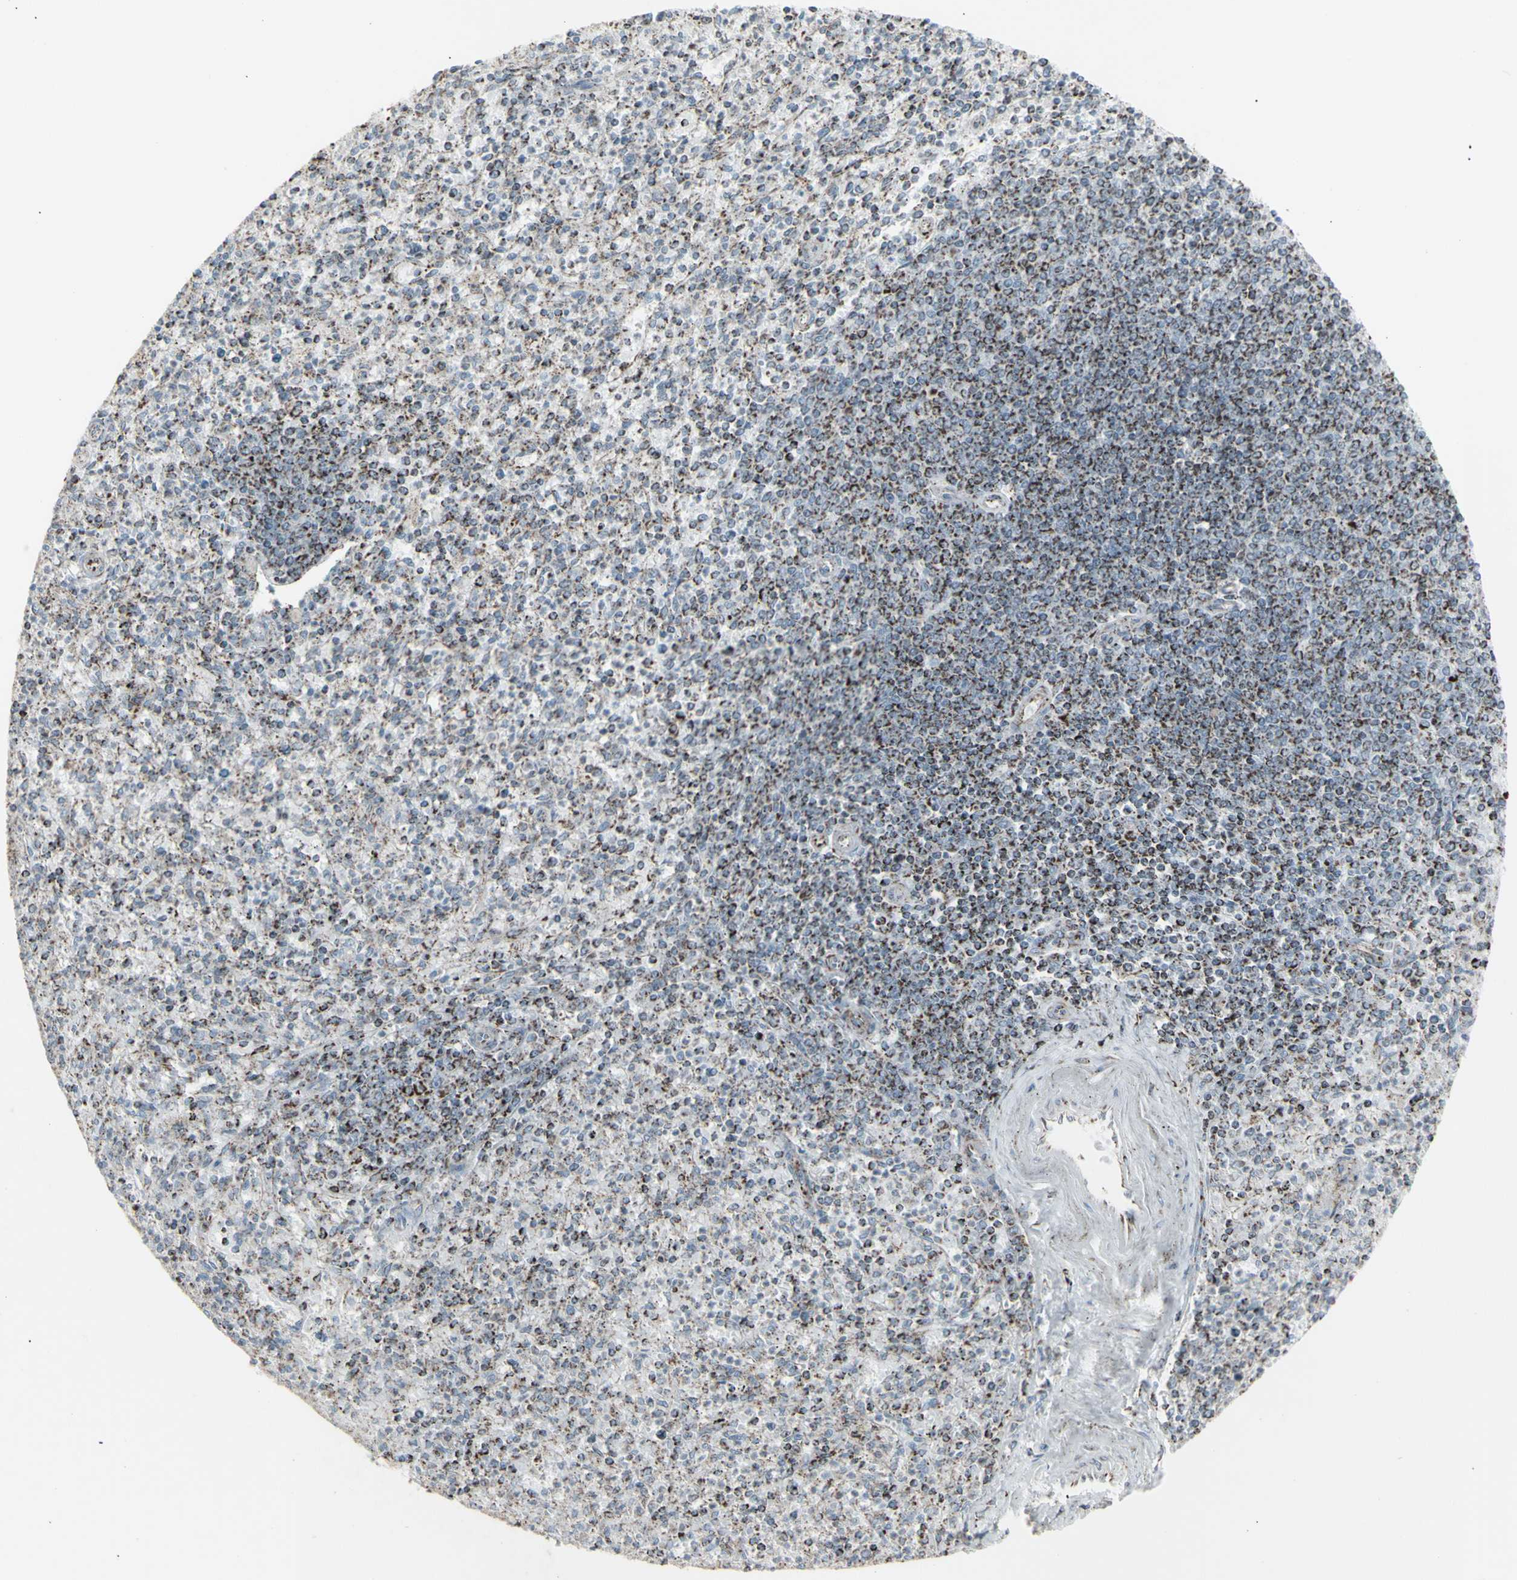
{"staining": {"intensity": "strong", "quantity": "25%-75%", "location": "cytoplasmic/membranous"}, "tissue": "spleen", "cell_type": "Cells in red pulp", "image_type": "normal", "snomed": [{"axis": "morphology", "description": "Normal tissue, NOS"}, {"axis": "topography", "description": "Spleen"}], "caption": "An IHC micrograph of normal tissue is shown. Protein staining in brown labels strong cytoplasmic/membranous positivity in spleen within cells in red pulp. The protein of interest is stained brown, and the nuclei are stained in blue (DAB IHC with brightfield microscopy, high magnification).", "gene": "PLGRKT", "patient": {"sex": "male", "age": 72}}